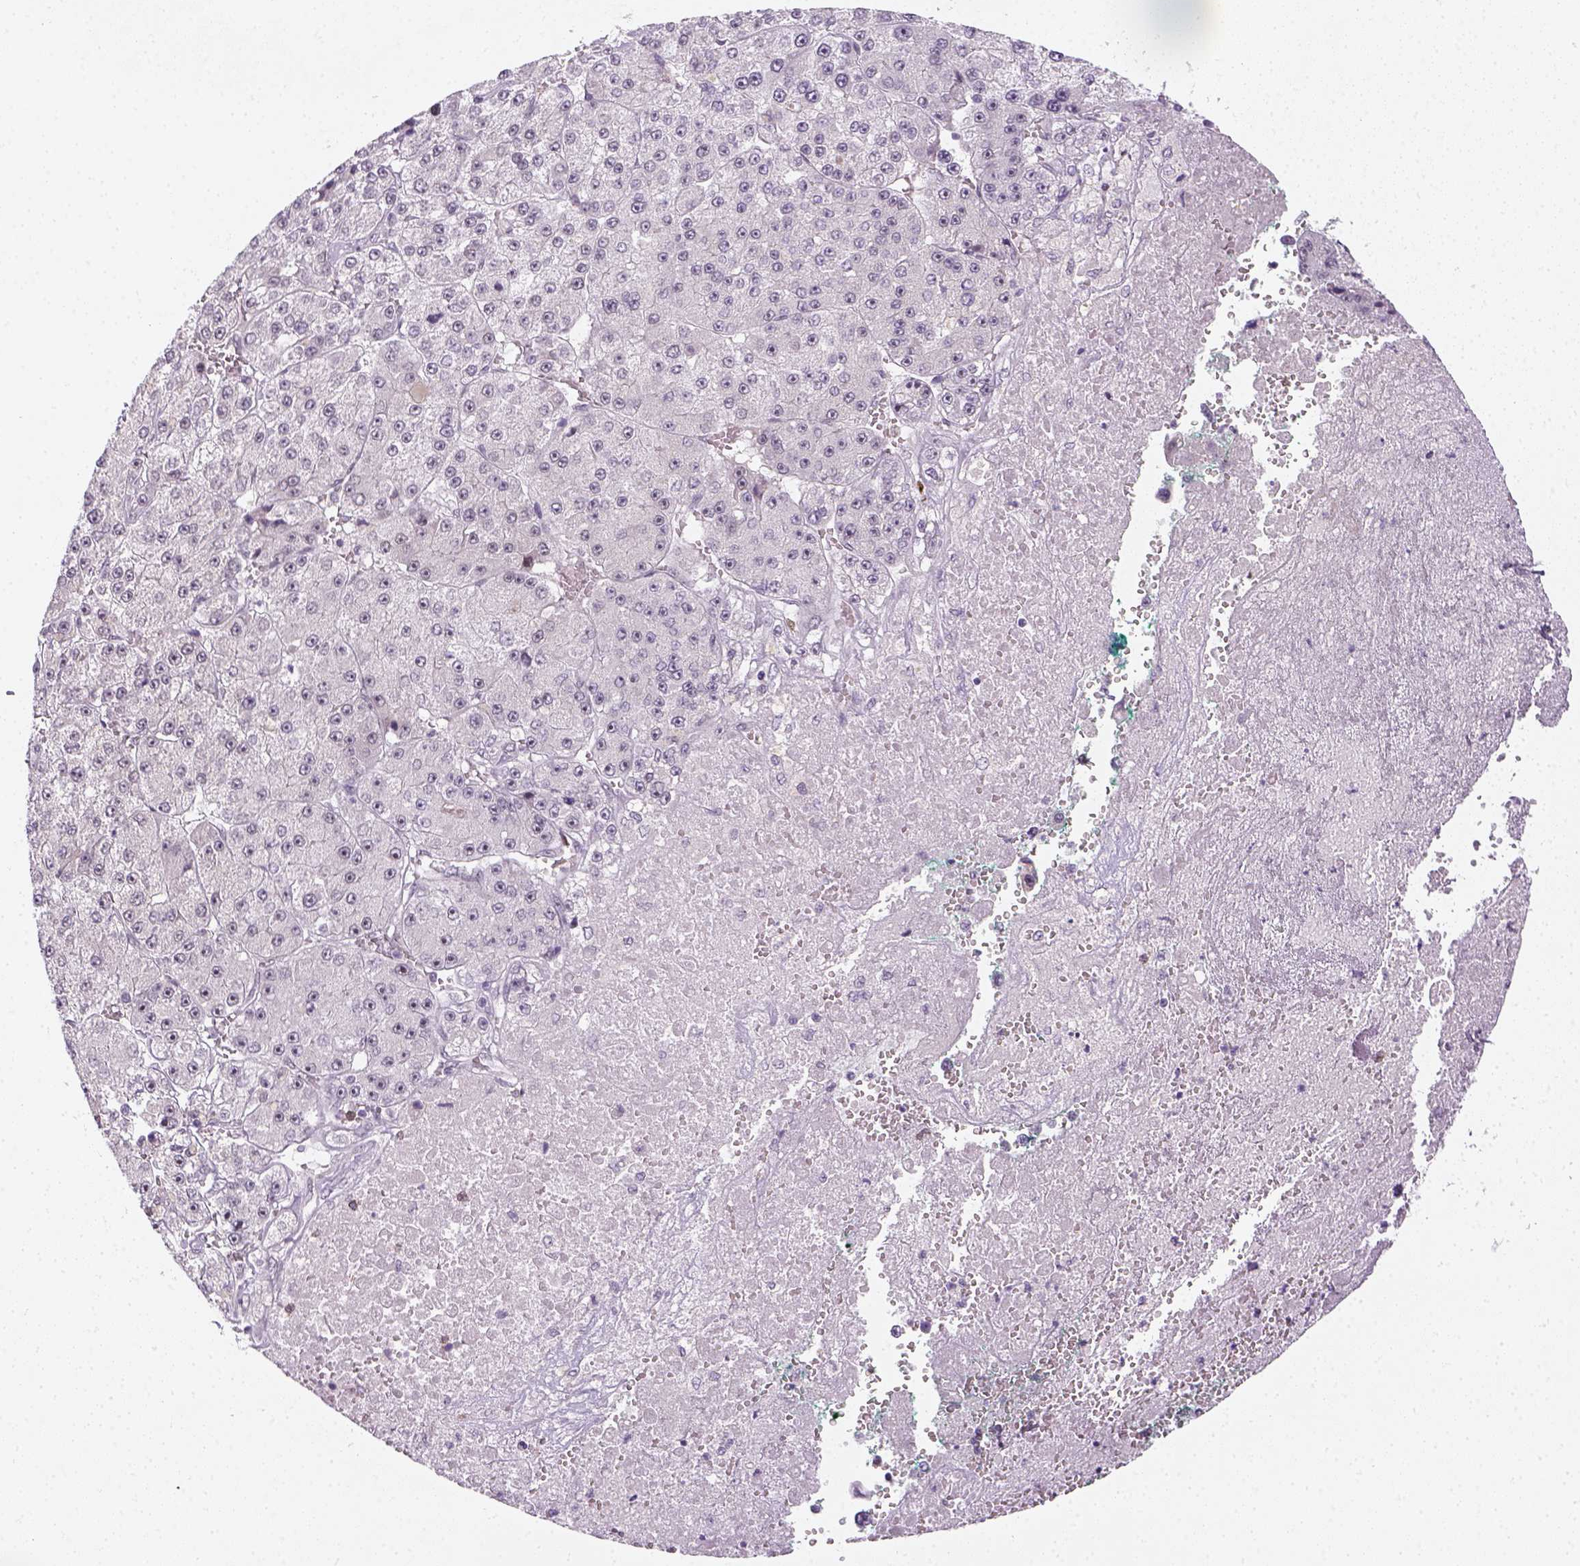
{"staining": {"intensity": "negative", "quantity": "none", "location": "none"}, "tissue": "liver cancer", "cell_type": "Tumor cells", "image_type": "cancer", "snomed": [{"axis": "morphology", "description": "Carcinoma, Hepatocellular, NOS"}, {"axis": "topography", "description": "Liver"}], "caption": "An immunohistochemistry (IHC) photomicrograph of hepatocellular carcinoma (liver) is shown. There is no staining in tumor cells of hepatocellular carcinoma (liver). (Stains: DAB (3,3'-diaminobenzidine) IHC with hematoxylin counter stain, Microscopy: brightfield microscopy at high magnification).", "gene": "MAGEB3", "patient": {"sex": "female", "age": 73}}